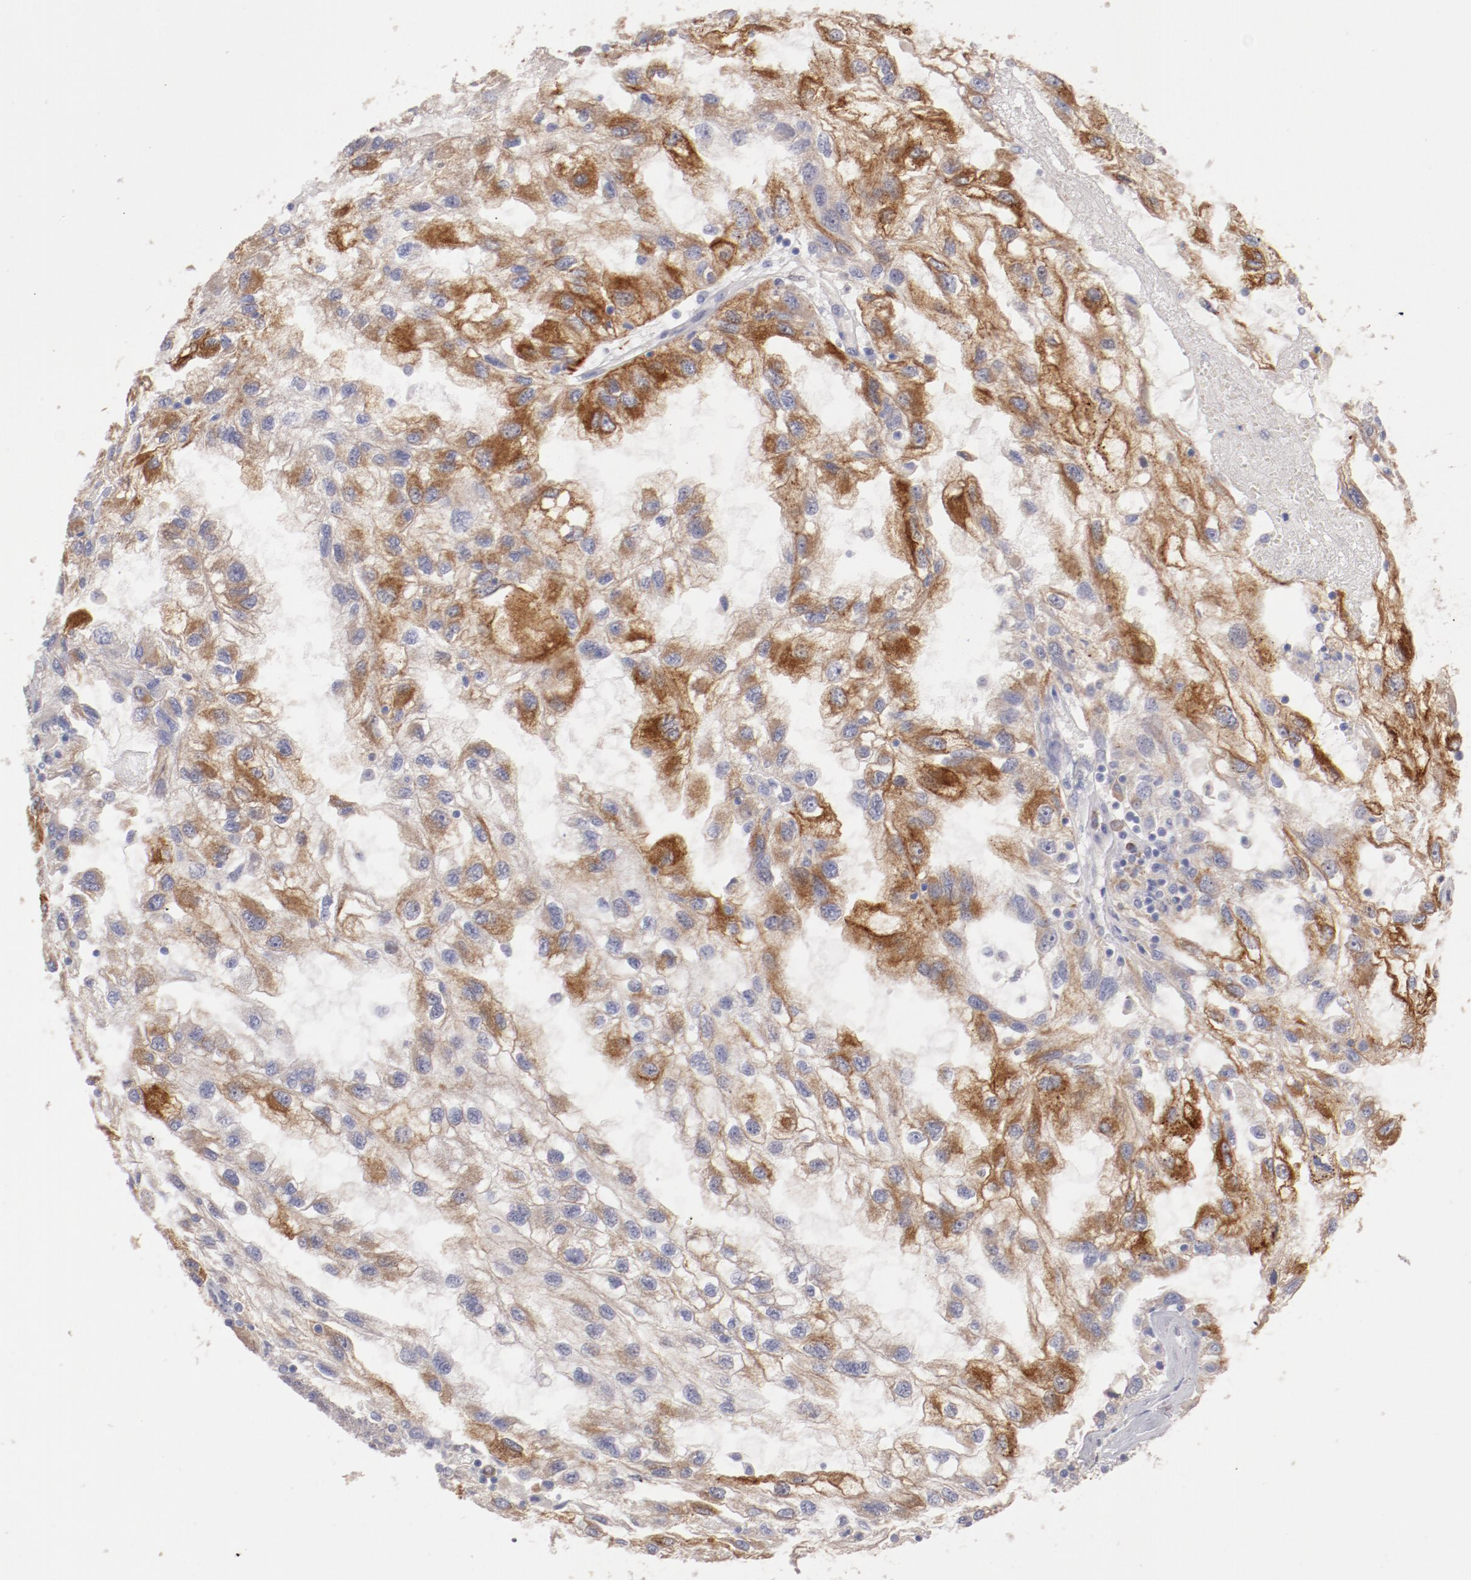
{"staining": {"intensity": "weak", "quantity": ">75%", "location": "cytoplasmic/membranous"}, "tissue": "renal cancer", "cell_type": "Tumor cells", "image_type": "cancer", "snomed": [{"axis": "morphology", "description": "Normal tissue, NOS"}, {"axis": "morphology", "description": "Adenocarcinoma, NOS"}, {"axis": "topography", "description": "Kidney"}], "caption": "Renal cancer (adenocarcinoma) stained with IHC exhibits weak cytoplasmic/membranous positivity in about >75% of tumor cells.", "gene": "ENTPD5", "patient": {"sex": "male", "age": 71}}